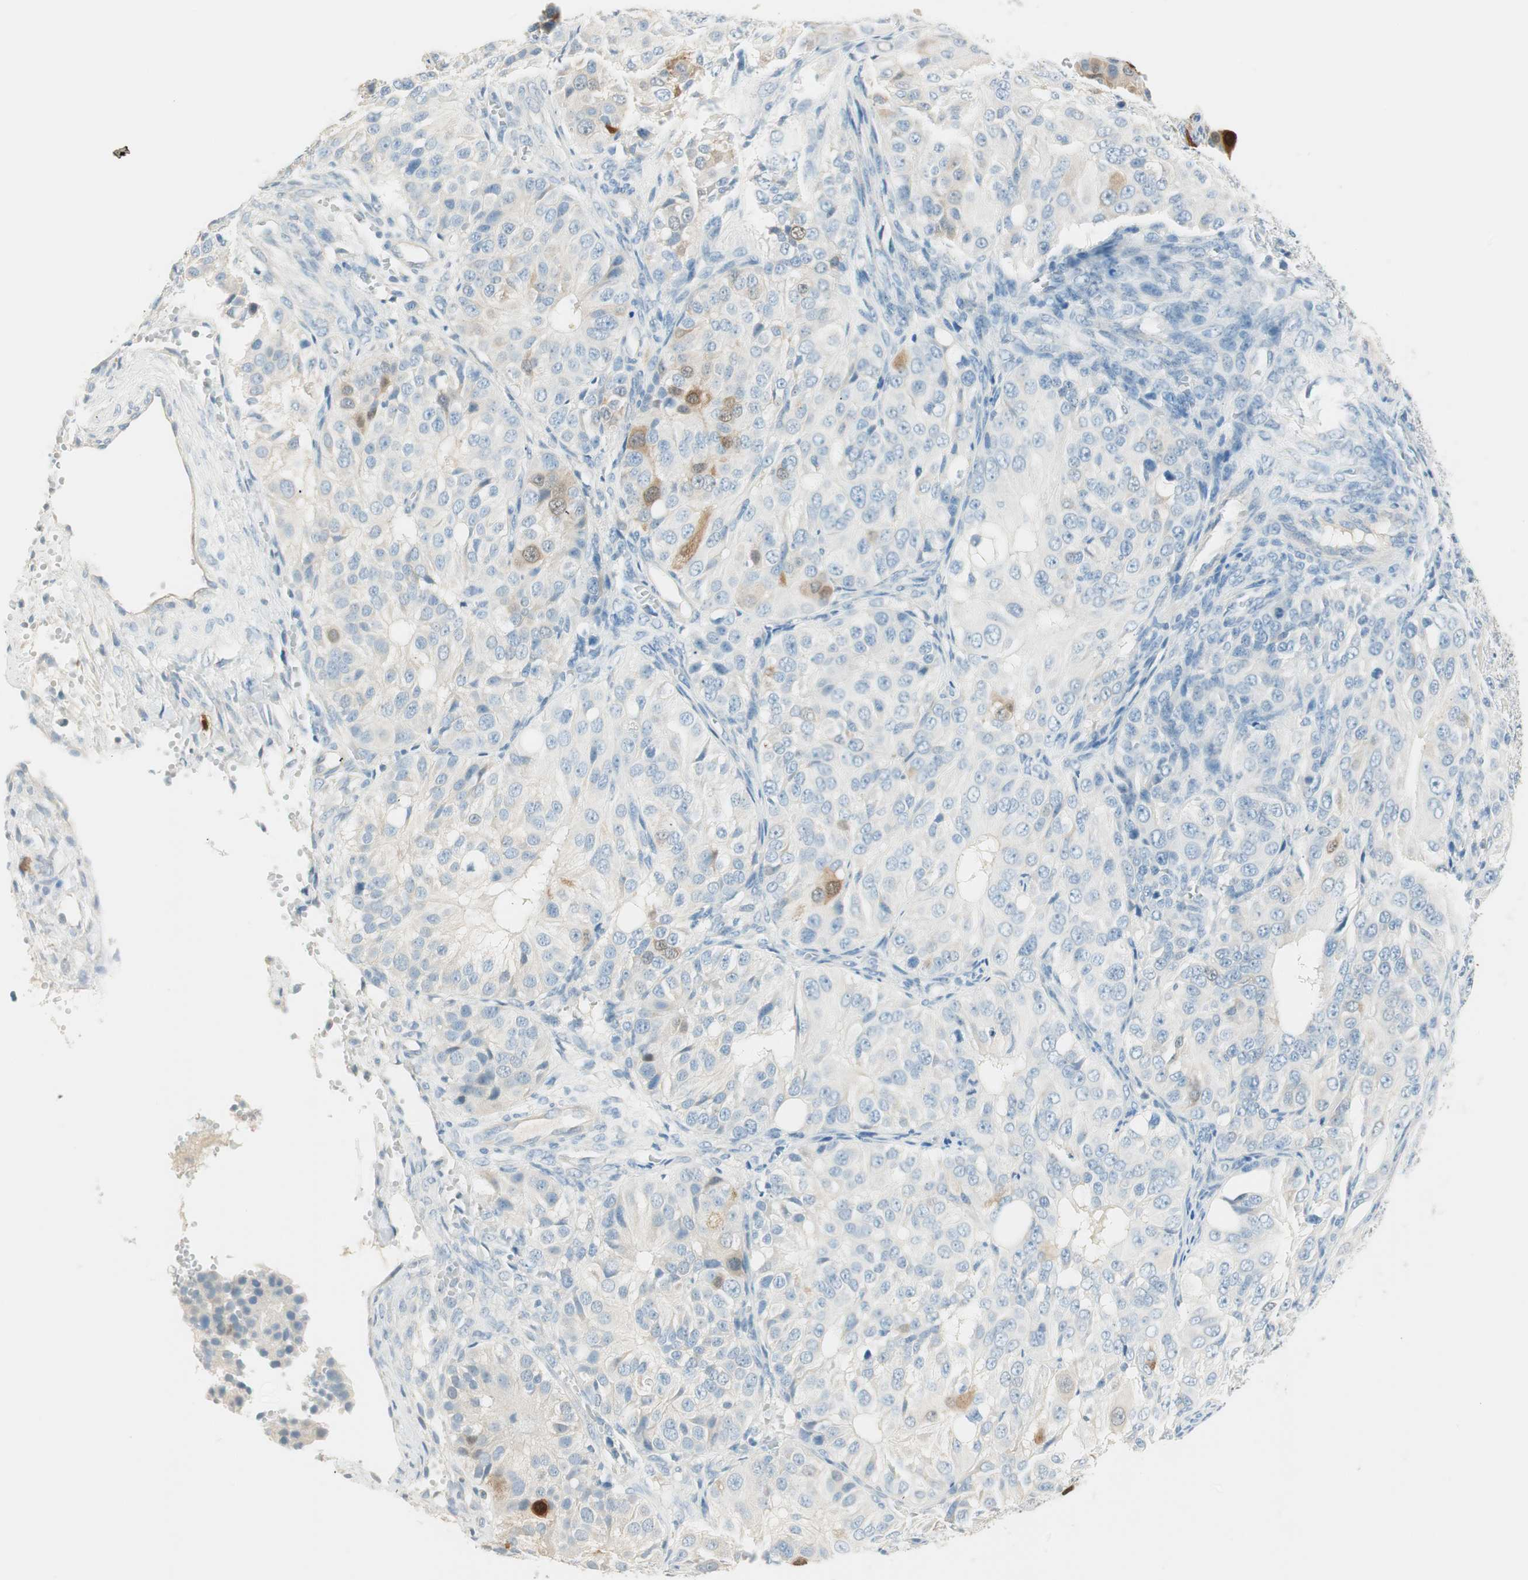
{"staining": {"intensity": "strong", "quantity": "<25%", "location": "cytoplasmic/membranous,nuclear"}, "tissue": "ovarian cancer", "cell_type": "Tumor cells", "image_type": "cancer", "snomed": [{"axis": "morphology", "description": "Carcinoma, endometroid"}, {"axis": "topography", "description": "Ovary"}], "caption": "IHC (DAB (3,3'-diaminobenzidine)) staining of endometroid carcinoma (ovarian) reveals strong cytoplasmic/membranous and nuclear protein staining in about <25% of tumor cells.", "gene": "HPGD", "patient": {"sex": "female", "age": 51}}